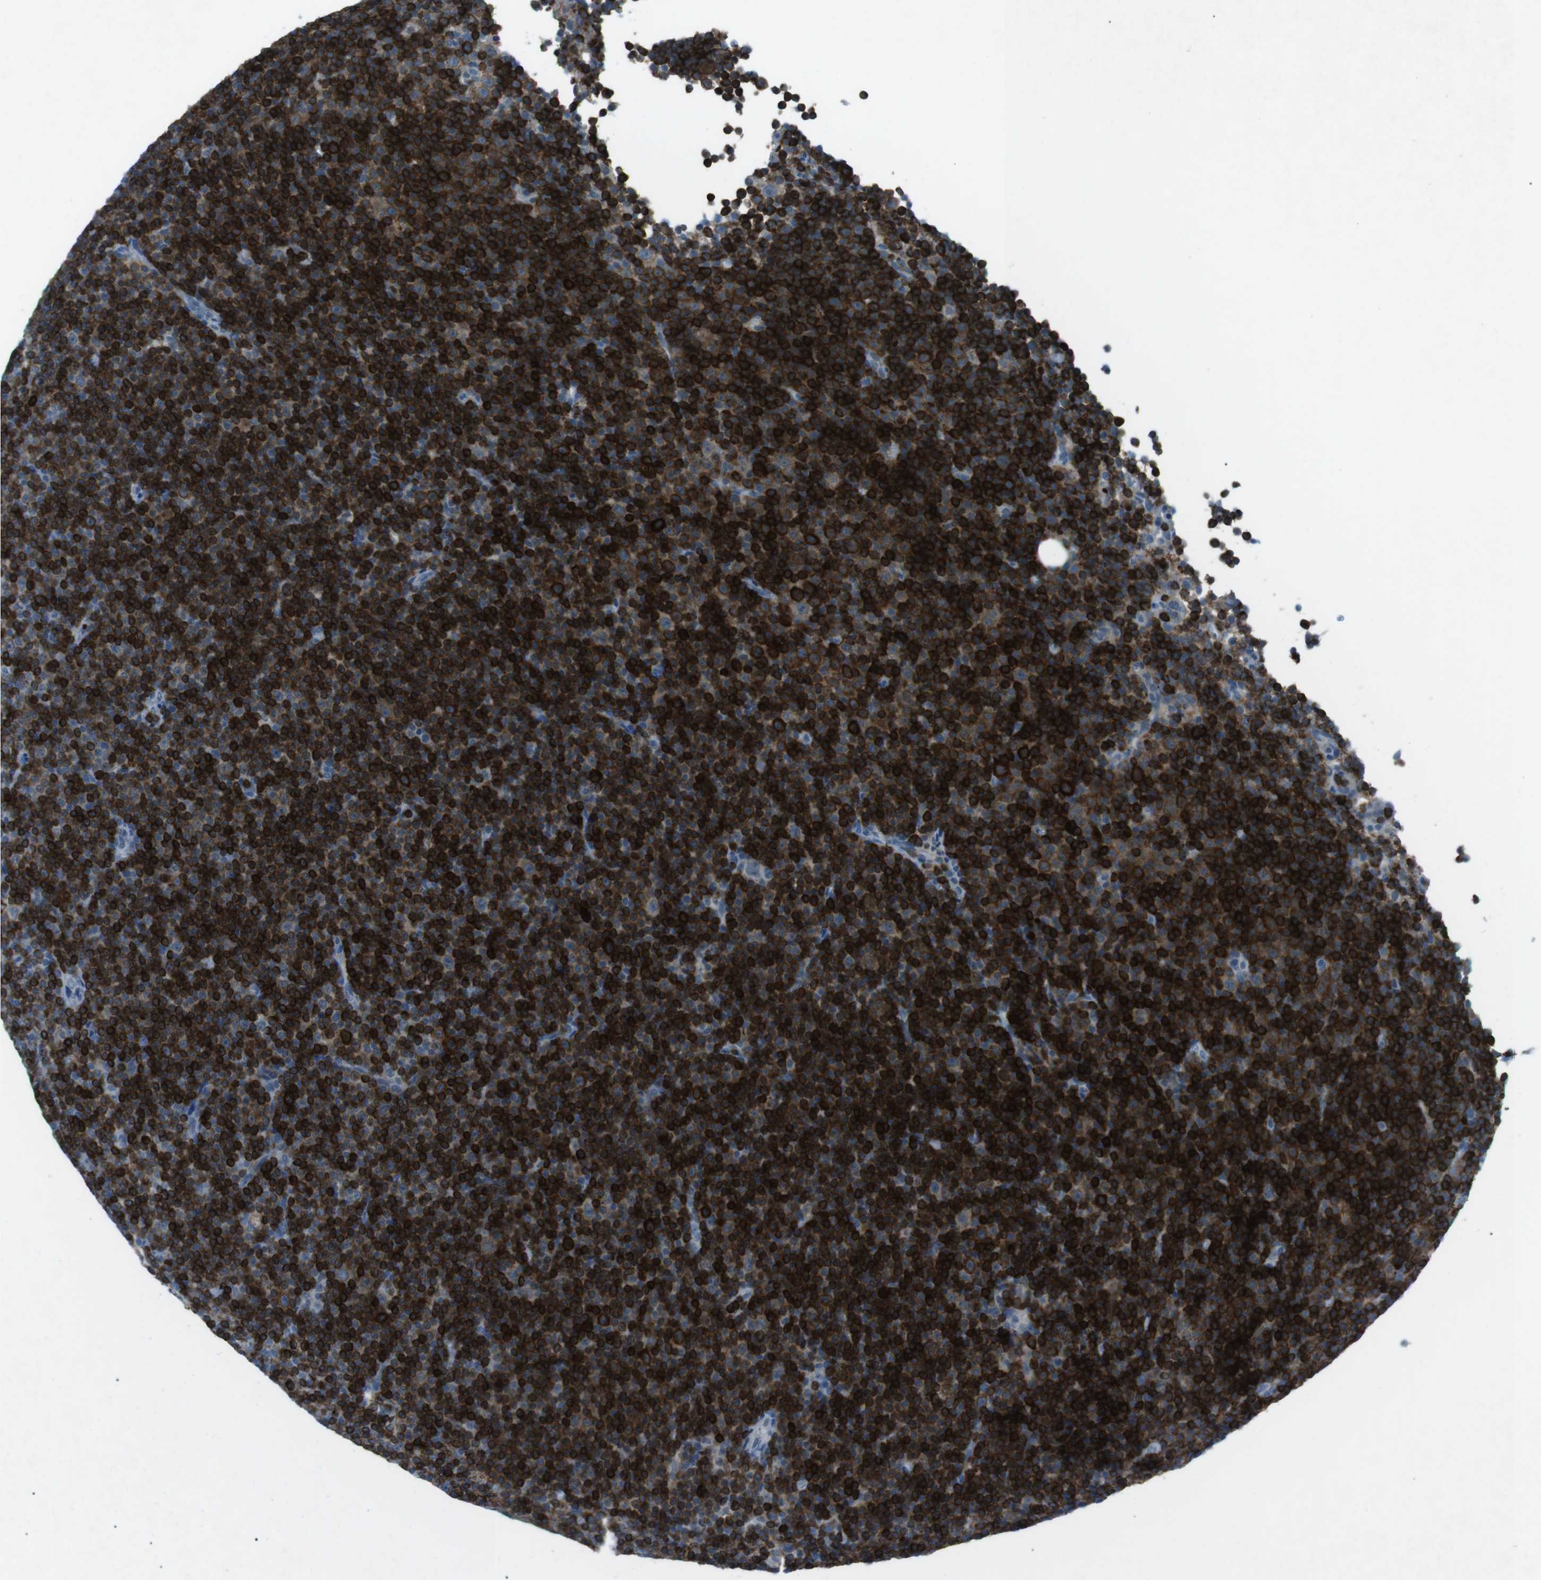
{"staining": {"intensity": "strong", "quantity": ">75%", "location": "cytoplasmic/membranous"}, "tissue": "lymphoma", "cell_type": "Tumor cells", "image_type": "cancer", "snomed": [{"axis": "morphology", "description": "Malignant lymphoma, non-Hodgkin's type, Low grade"}, {"axis": "topography", "description": "Lymph node"}], "caption": "Malignant lymphoma, non-Hodgkin's type (low-grade) stained with a brown dye exhibits strong cytoplasmic/membranous positive staining in about >75% of tumor cells.", "gene": "FCRLA", "patient": {"sex": "female", "age": 67}}